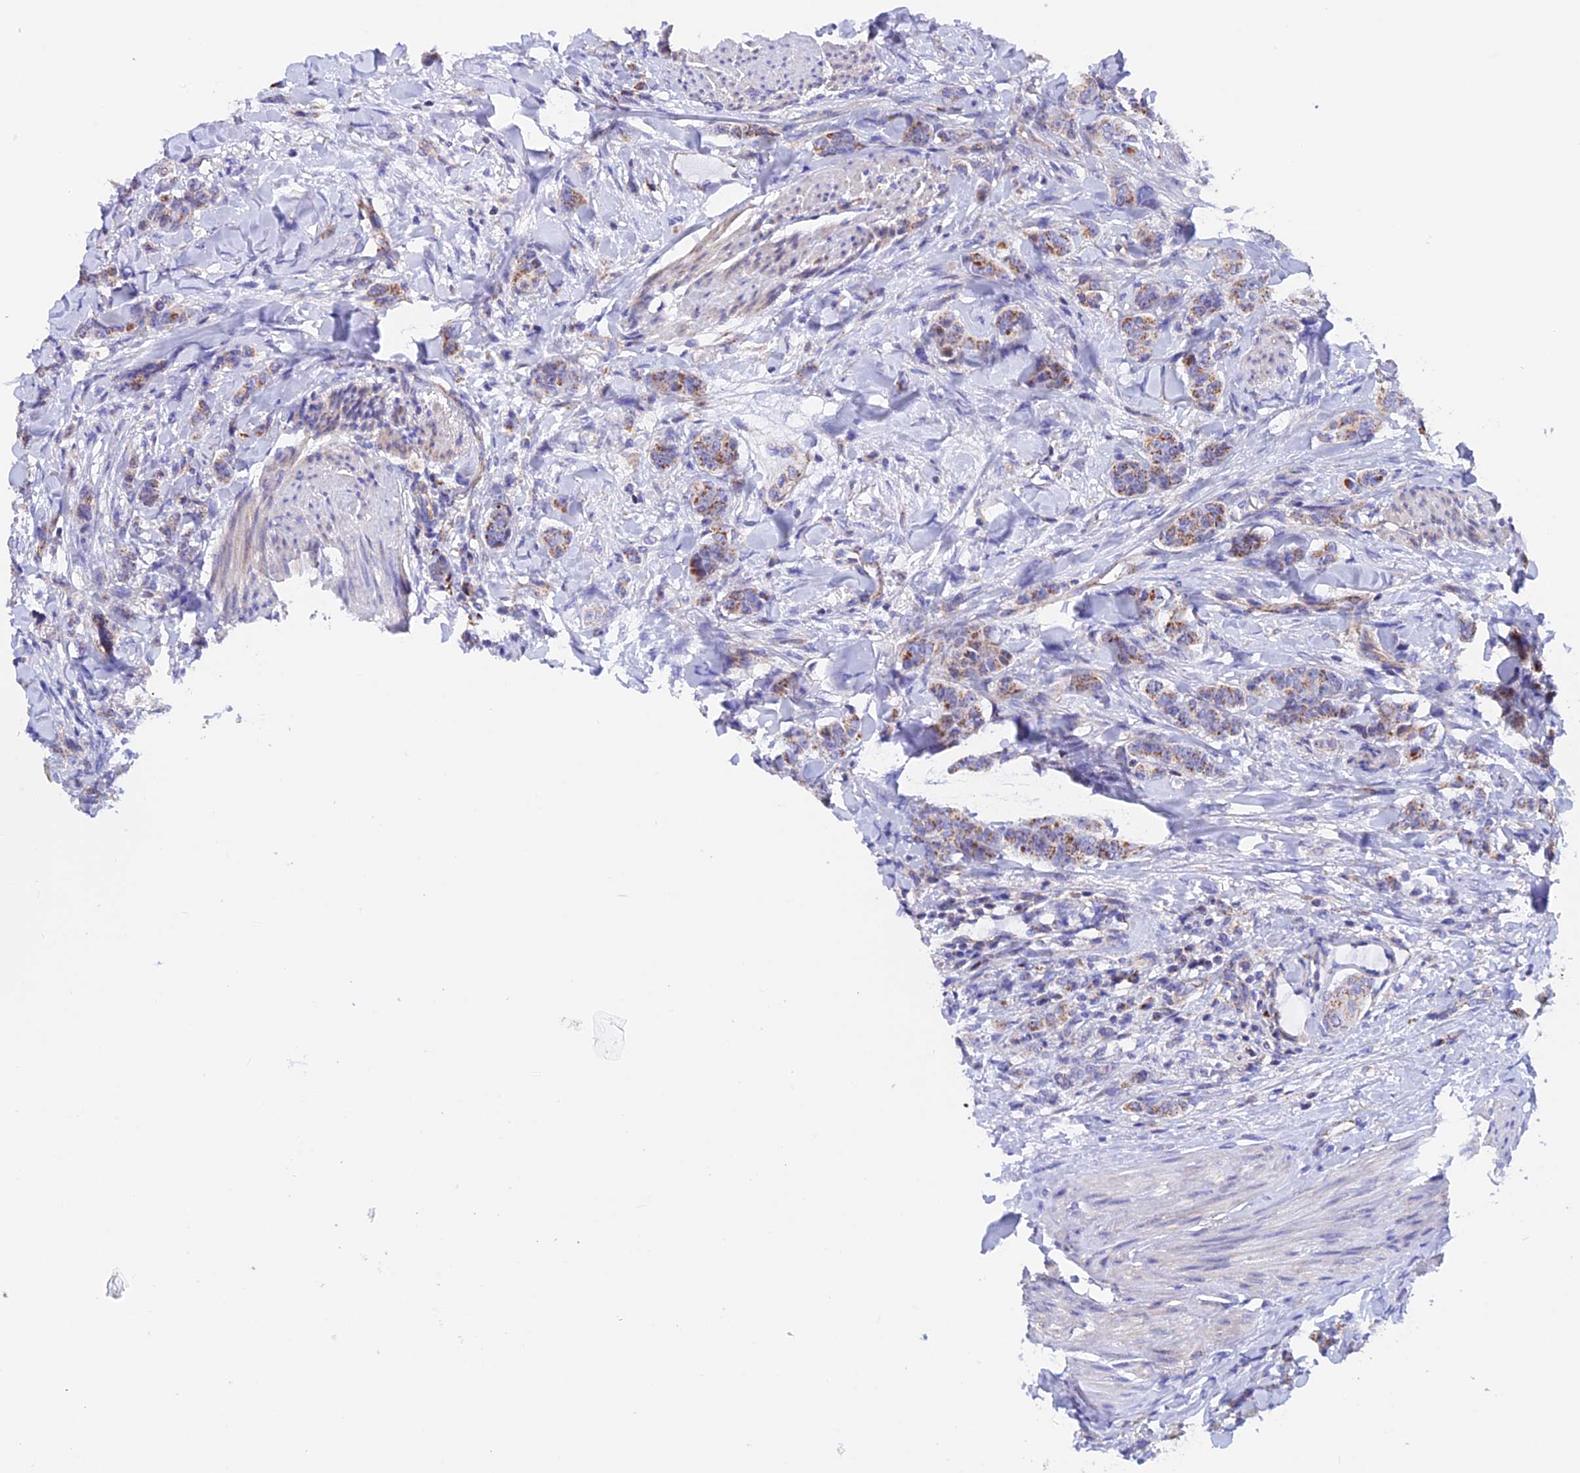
{"staining": {"intensity": "moderate", "quantity": "25%-75%", "location": "cytoplasmic/membranous"}, "tissue": "breast cancer", "cell_type": "Tumor cells", "image_type": "cancer", "snomed": [{"axis": "morphology", "description": "Duct carcinoma"}, {"axis": "topography", "description": "Breast"}], "caption": "Immunohistochemistry photomicrograph of neoplastic tissue: intraductal carcinoma (breast) stained using immunohistochemistry shows medium levels of moderate protein expression localized specifically in the cytoplasmic/membranous of tumor cells, appearing as a cytoplasmic/membranous brown color.", "gene": "GCDH", "patient": {"sex": "female", "age": 40}}